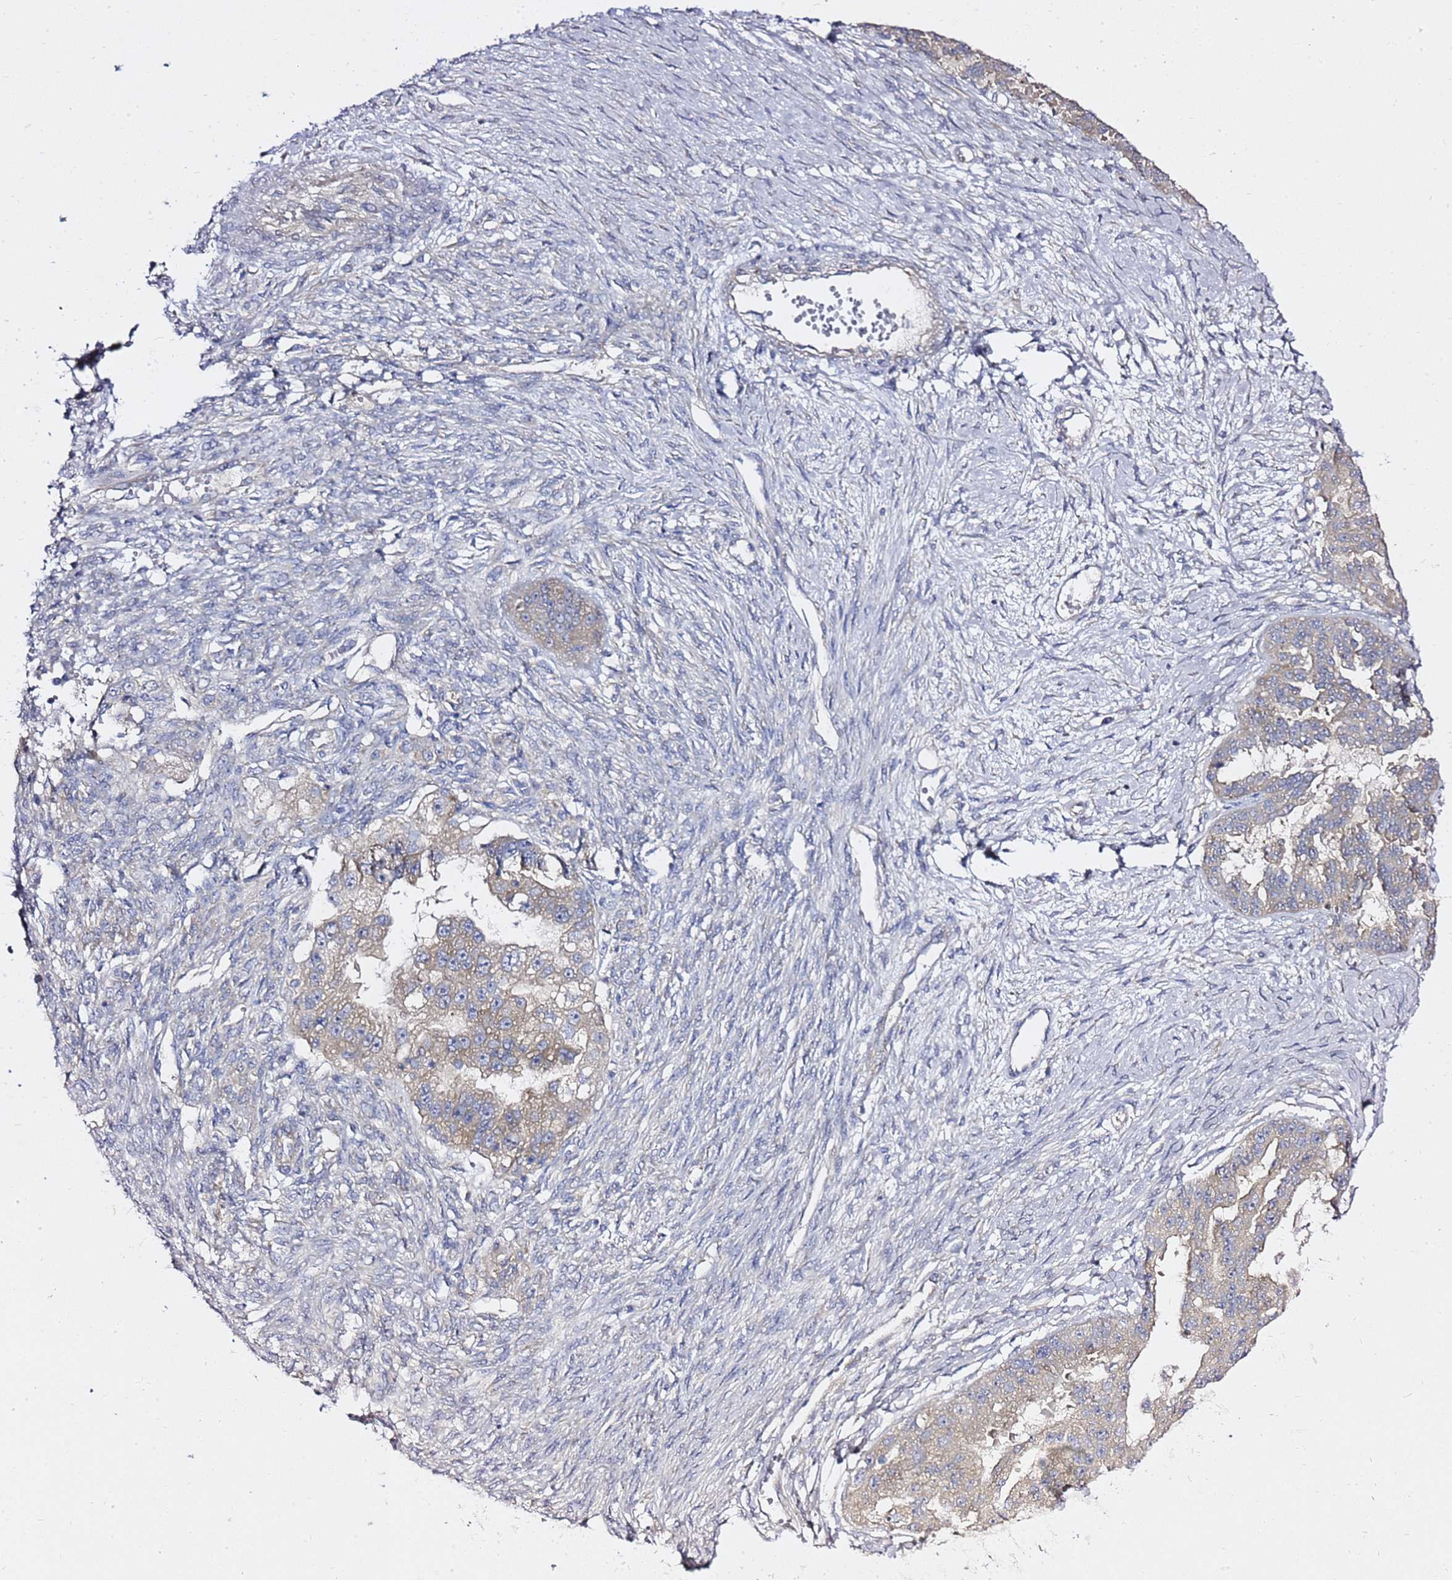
{"staining": {"intensity": "weak", "quantity": "25%-75%", "location": "cytoplasmic/membranous"}, "tissue": "ovarian cancer", "cell_type": "Tumor cells", "image_type": "cancer", "snomed": [{"axis": "morphology", "description": "Cystadenocarcinoma, serous, NOS"}, {"axis": "topography", "description": "Ovary"}], "caption": "This image shows ovarian cancer stained with immunohistochemistry (IHC) to label a protein in brown. The cytoplasmic/membranous of tumor cells show weak positivity for the protein. Nuclei are counter-stained blue.", "gene": "MON1B", "patient": {"sex": "female", "age": 58}}